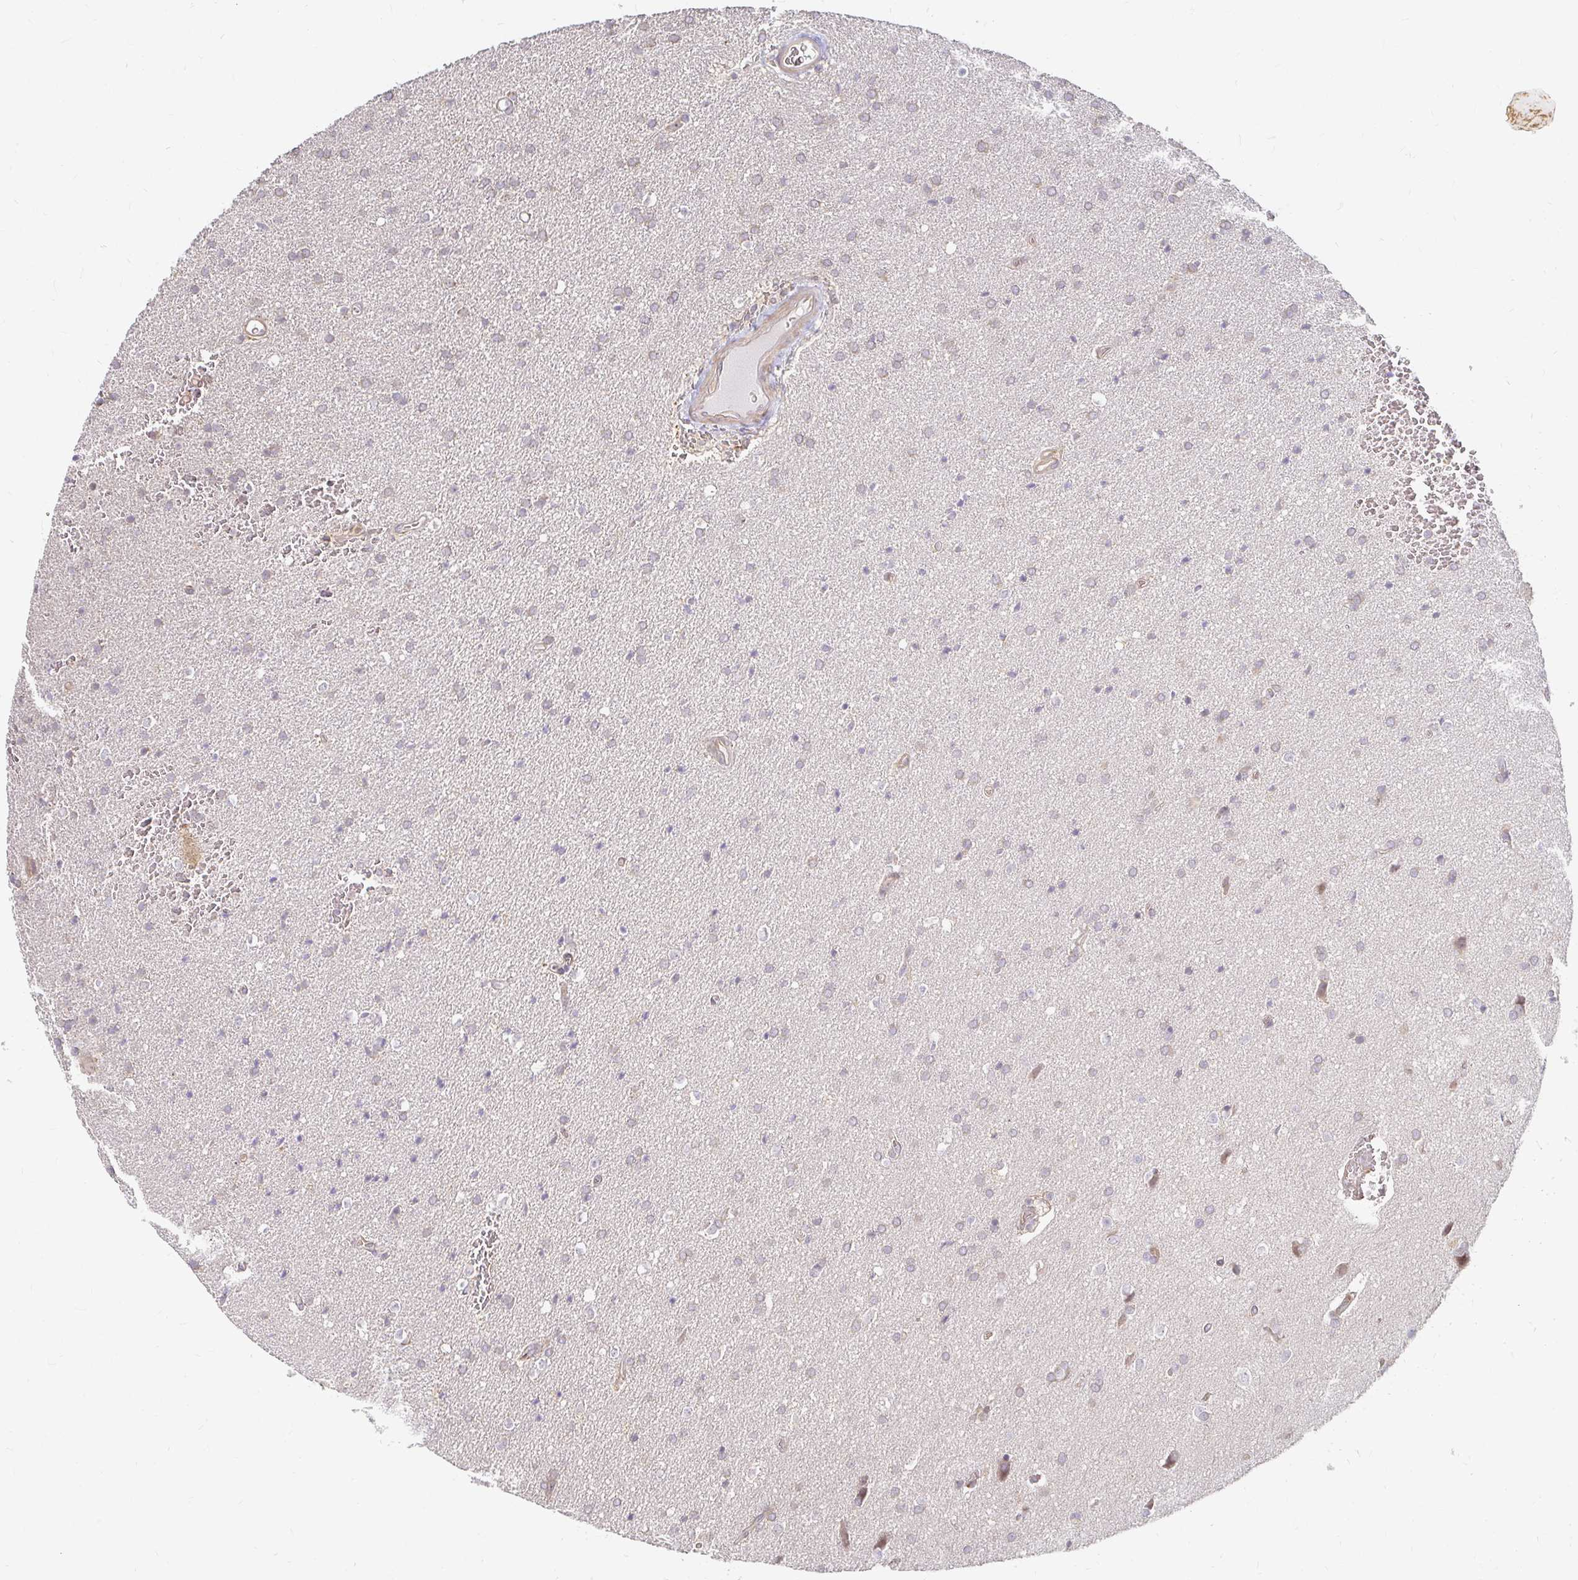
{"staining": {"intensity": "negative", "quantity": "none", "location": "none"}, "tissue": "glioma", "cell_type": "Tumor cells", "image_type": "cancer", "snomed": [{"axis": "morphology", "description": "Glioma, malignant, Low grade"}, {"axis": "topography", "description": "Brain"}], "caption": "High magnification brightfield microscopy of low-grade glioma (malignant) stained with DAB (3,3'-diaminobenzidine) (brown) and counterstained with hematoxylin (blue): tumor cells show no significant staining. (DAB IHC, high magnification).", "gene": "CAST", "patient": {"sex": "female", "age": 34}}